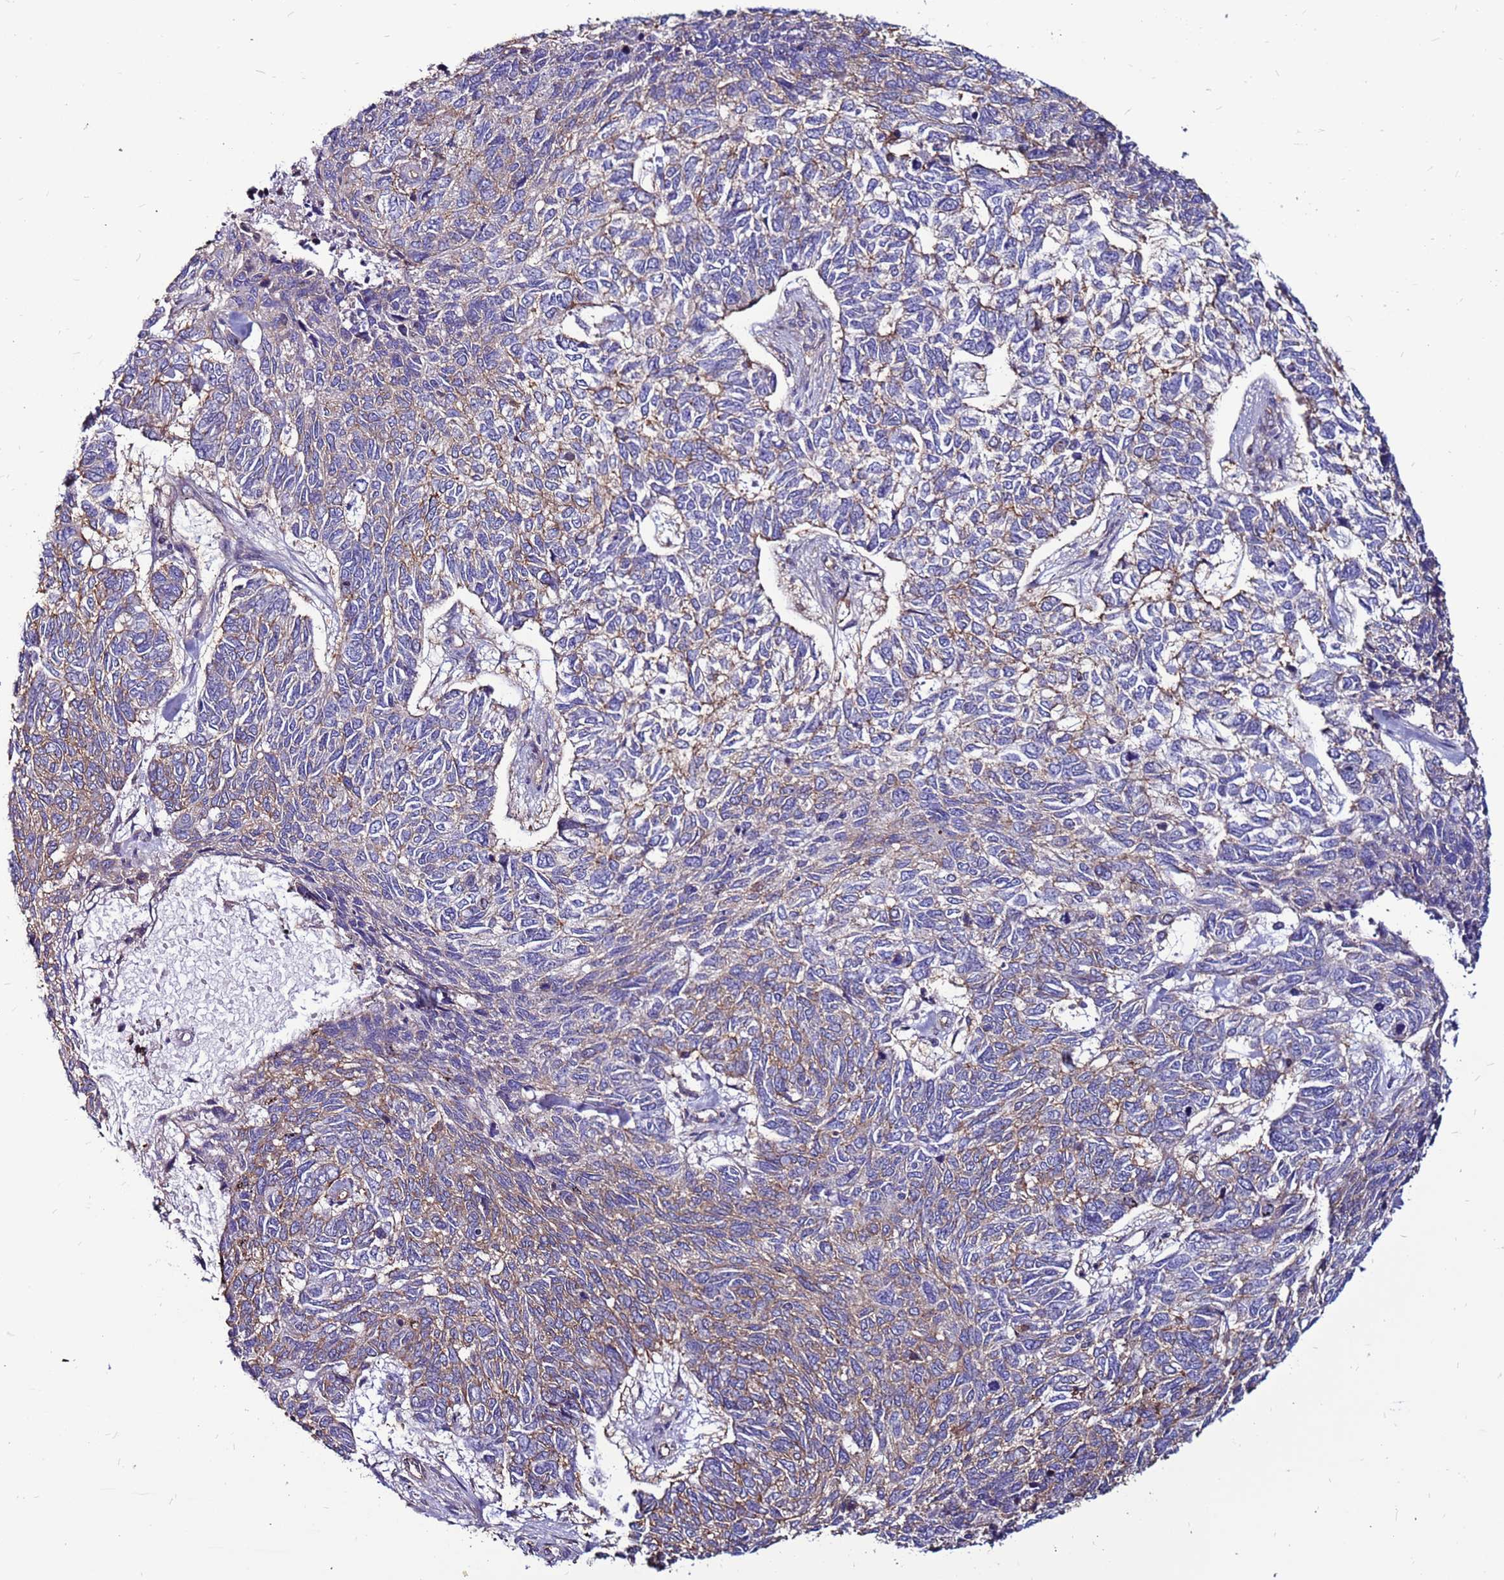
{"staining": {"intensity": "moderate", "quantity": "<25%", "location": "cytoplasmic/membranous"}, "tissue": "skin cancer", "cell_type": "Tumor cells", "image_type": "cancer", "snomed": [{"axis": "morphology", "description": "Basal cell carcinoma"}, {"axis": "topography", "description": "Skin"}], "caption": "DAB (3,3'-diaminobenzidine) immunohistochemical staining of basal cell carcinoma (skin) reveals moderate cytoplasmic/membranous protein staining in approximately <25% of tumor cells.", "gene": "NRN1L", "patient": {"sex": "female", "age": 65}}